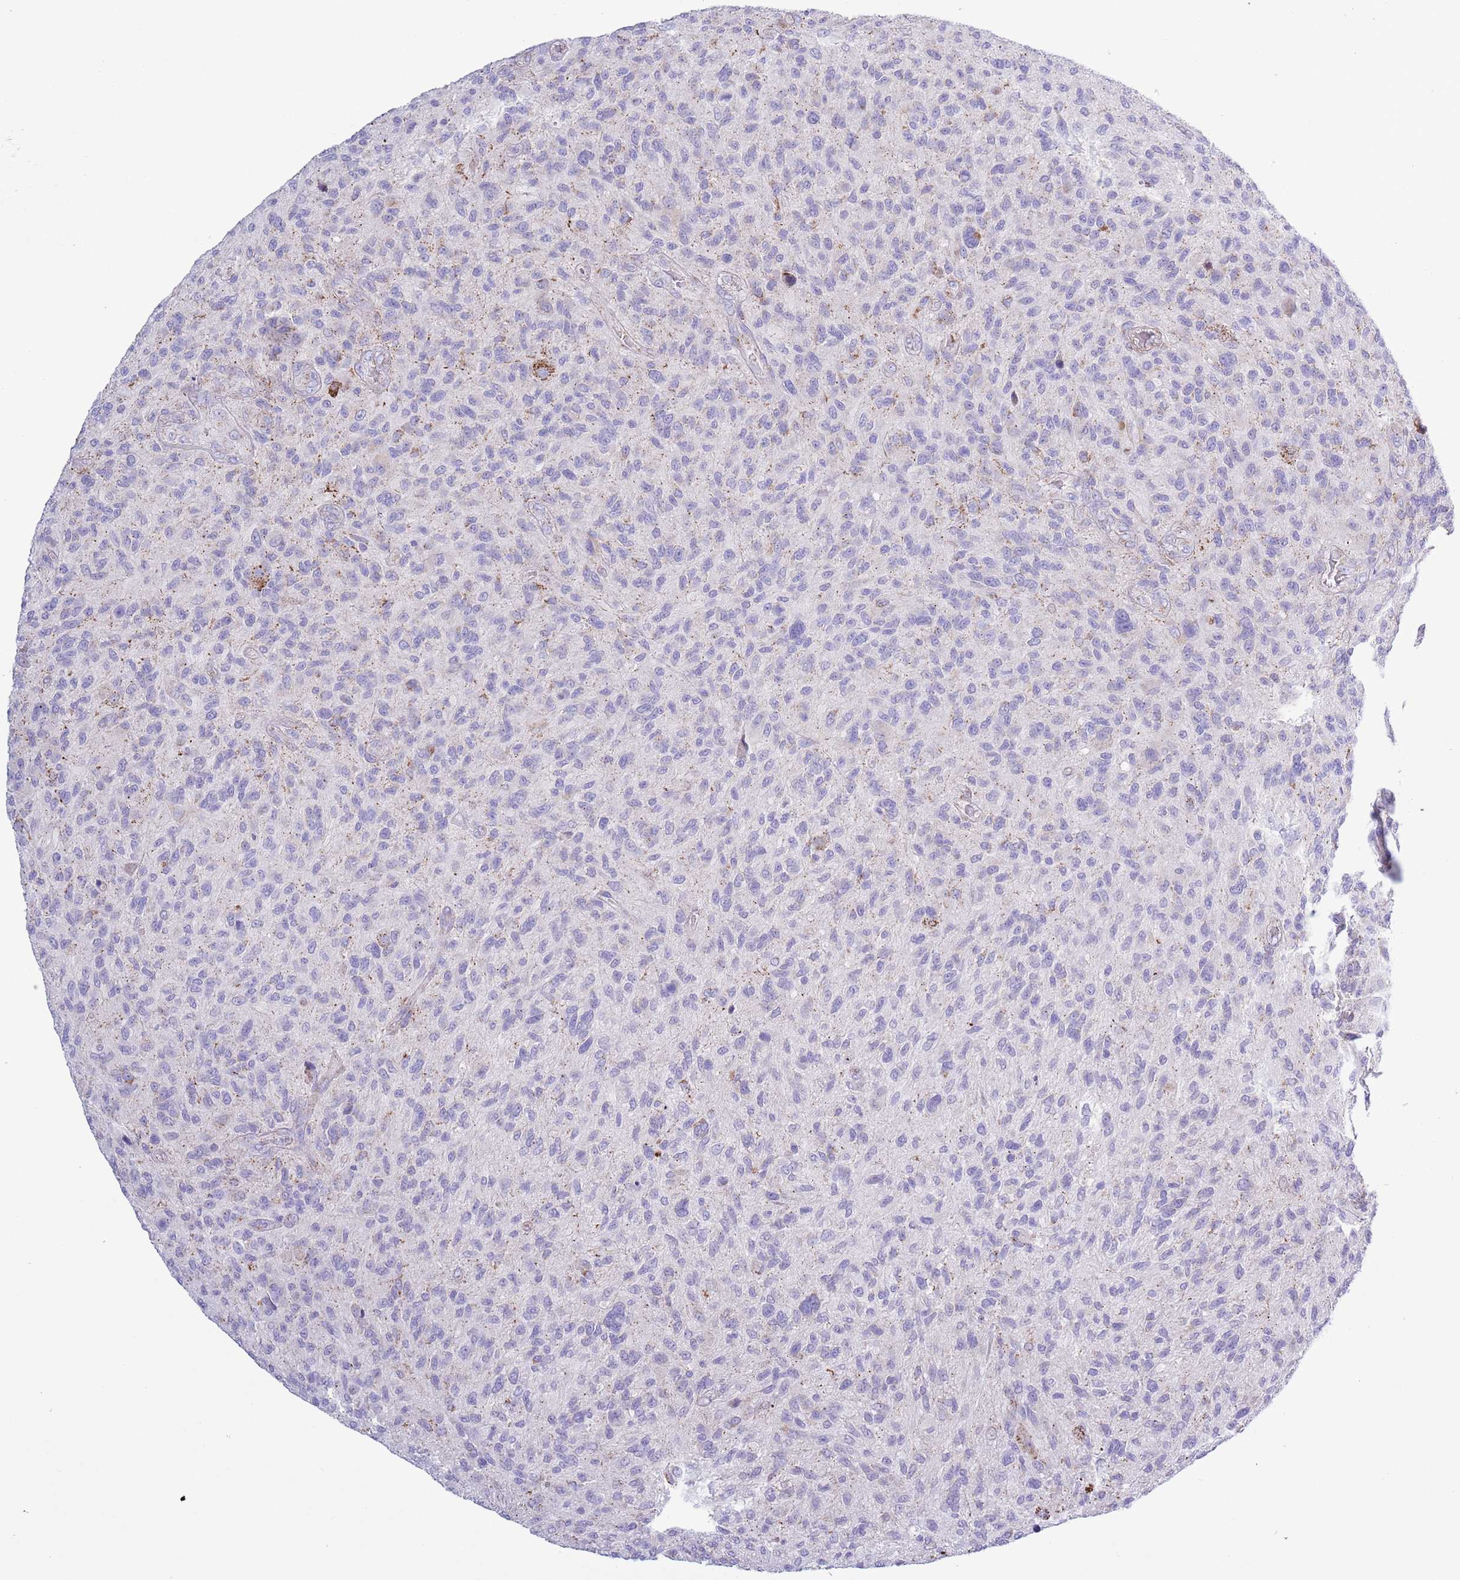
{"staining": {"intensity": "negative", "quantity": "none", "location": "none"}, "tissue": "glioma", "cell_type": "Tumor cells", "image_type": "cancer", "snomed": [{"axis": "morphology", "description": "Glioma, malignant, High grade"}, {"axis": "topography", "description": "Brain"}], "caption": "Tumor cells are negative for brown protein staining in glioma.", "gene": "ATP6V1B1", "patient": {"sex": "male", "age": 47}}